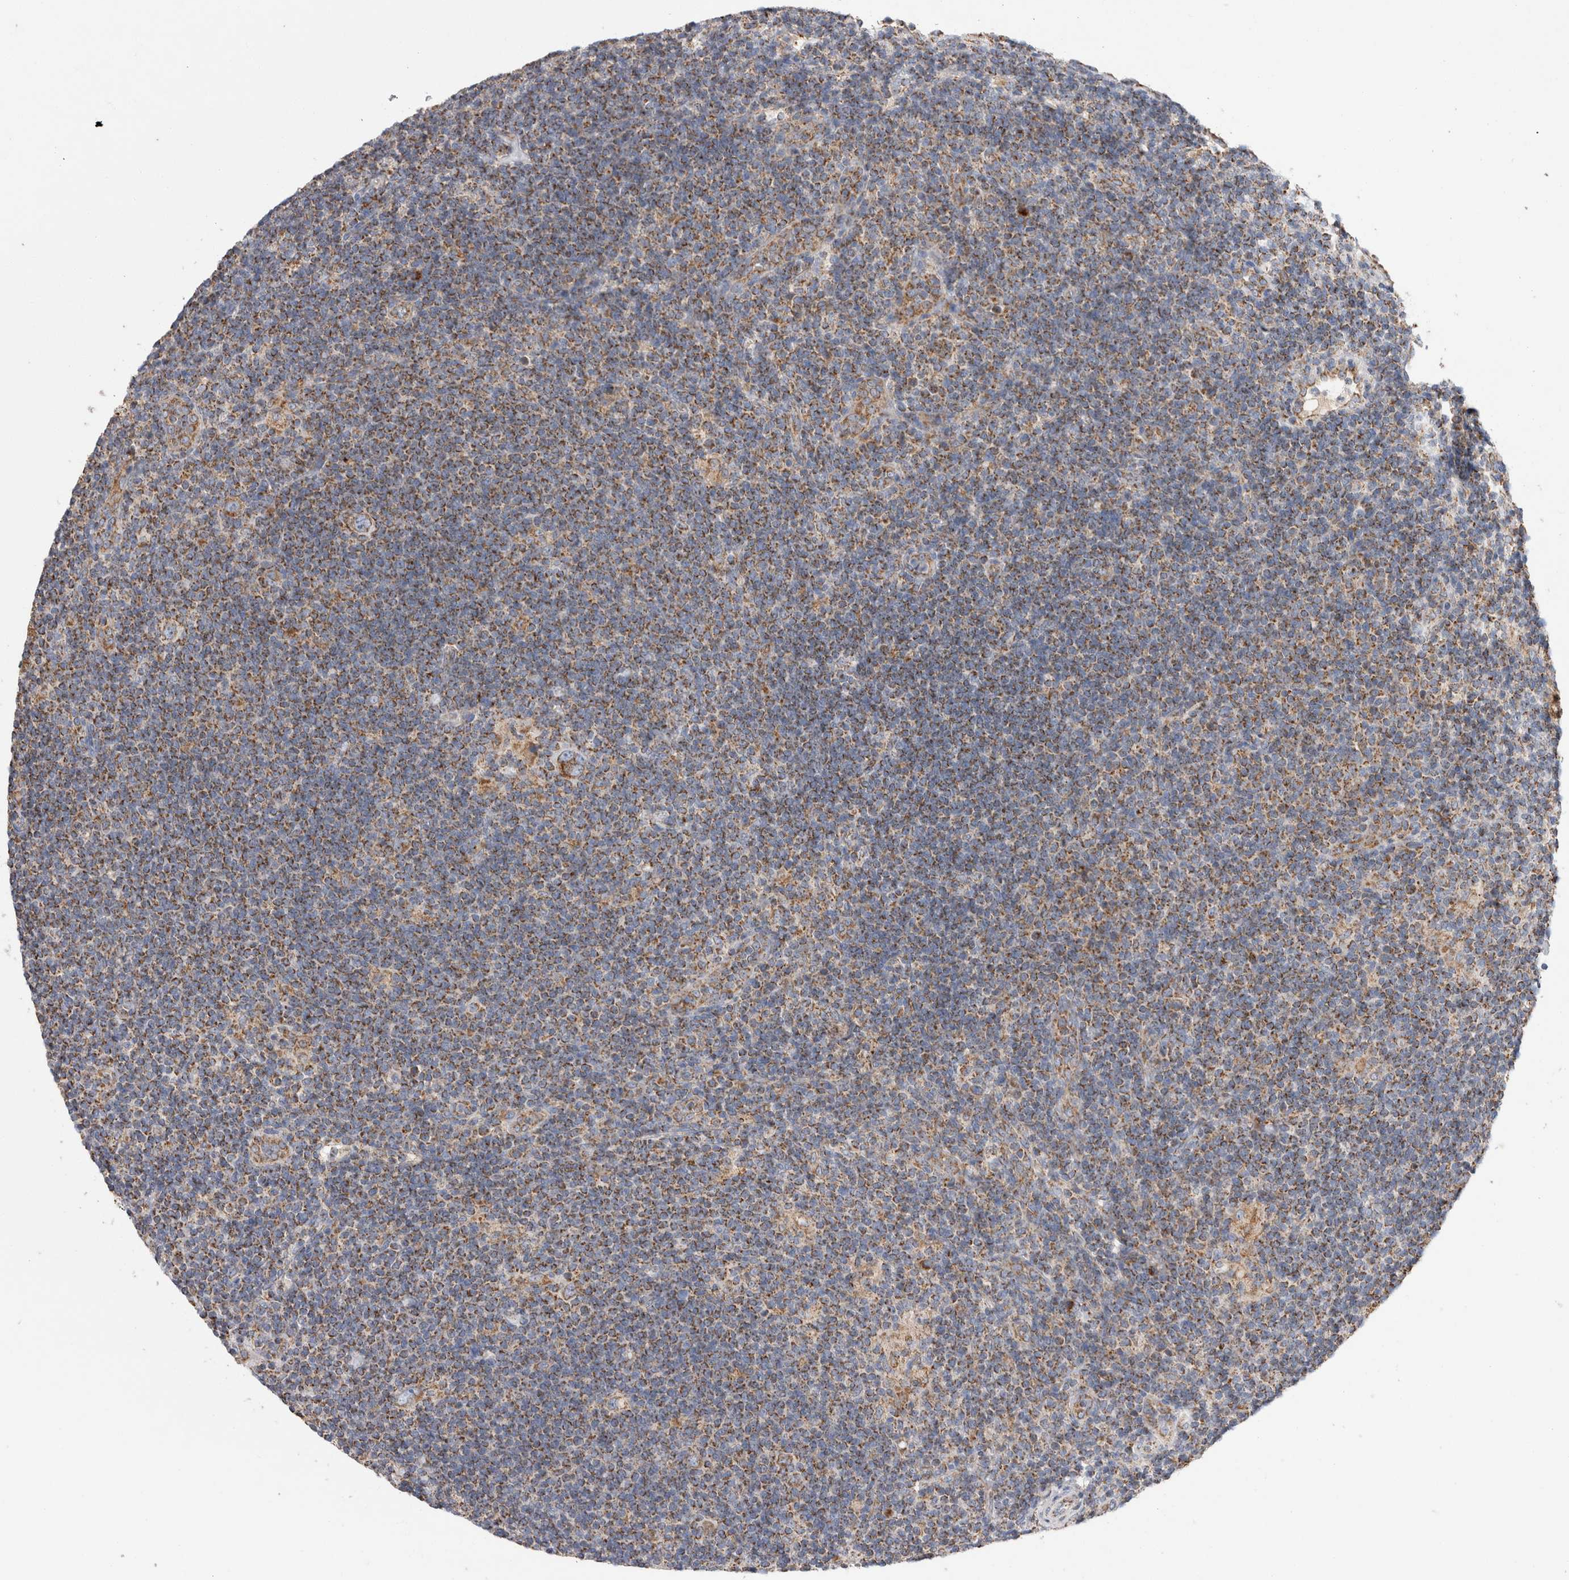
{"staining": {"intensity": "moderate", "quantity": ">75%", "location": "cytoplasmic/membranous"}, "tissue": "lymphoma", "cell_type": "Tumor cells", "image_type": "cancer", "snomed": [{"axis": "morphology", "description": "Hodgkin's disease, NOS"}, {"axis": "topography", "description": "Lymph node"}], "caption": "Immunohistochemistry staining of lymphoma, which demonstrates medium levels of moderate cytoplasmic/membranous positivity in approximately >75% of tumor cells indicating moderate cytoplasmic/membranous protein staining. The staining was performed using DAB (brown) for protein detection and nuclei were counterstained in hematoxylin (blue).", "gene": "IARS2", "patient": {"sex": "female", "age": 57}}